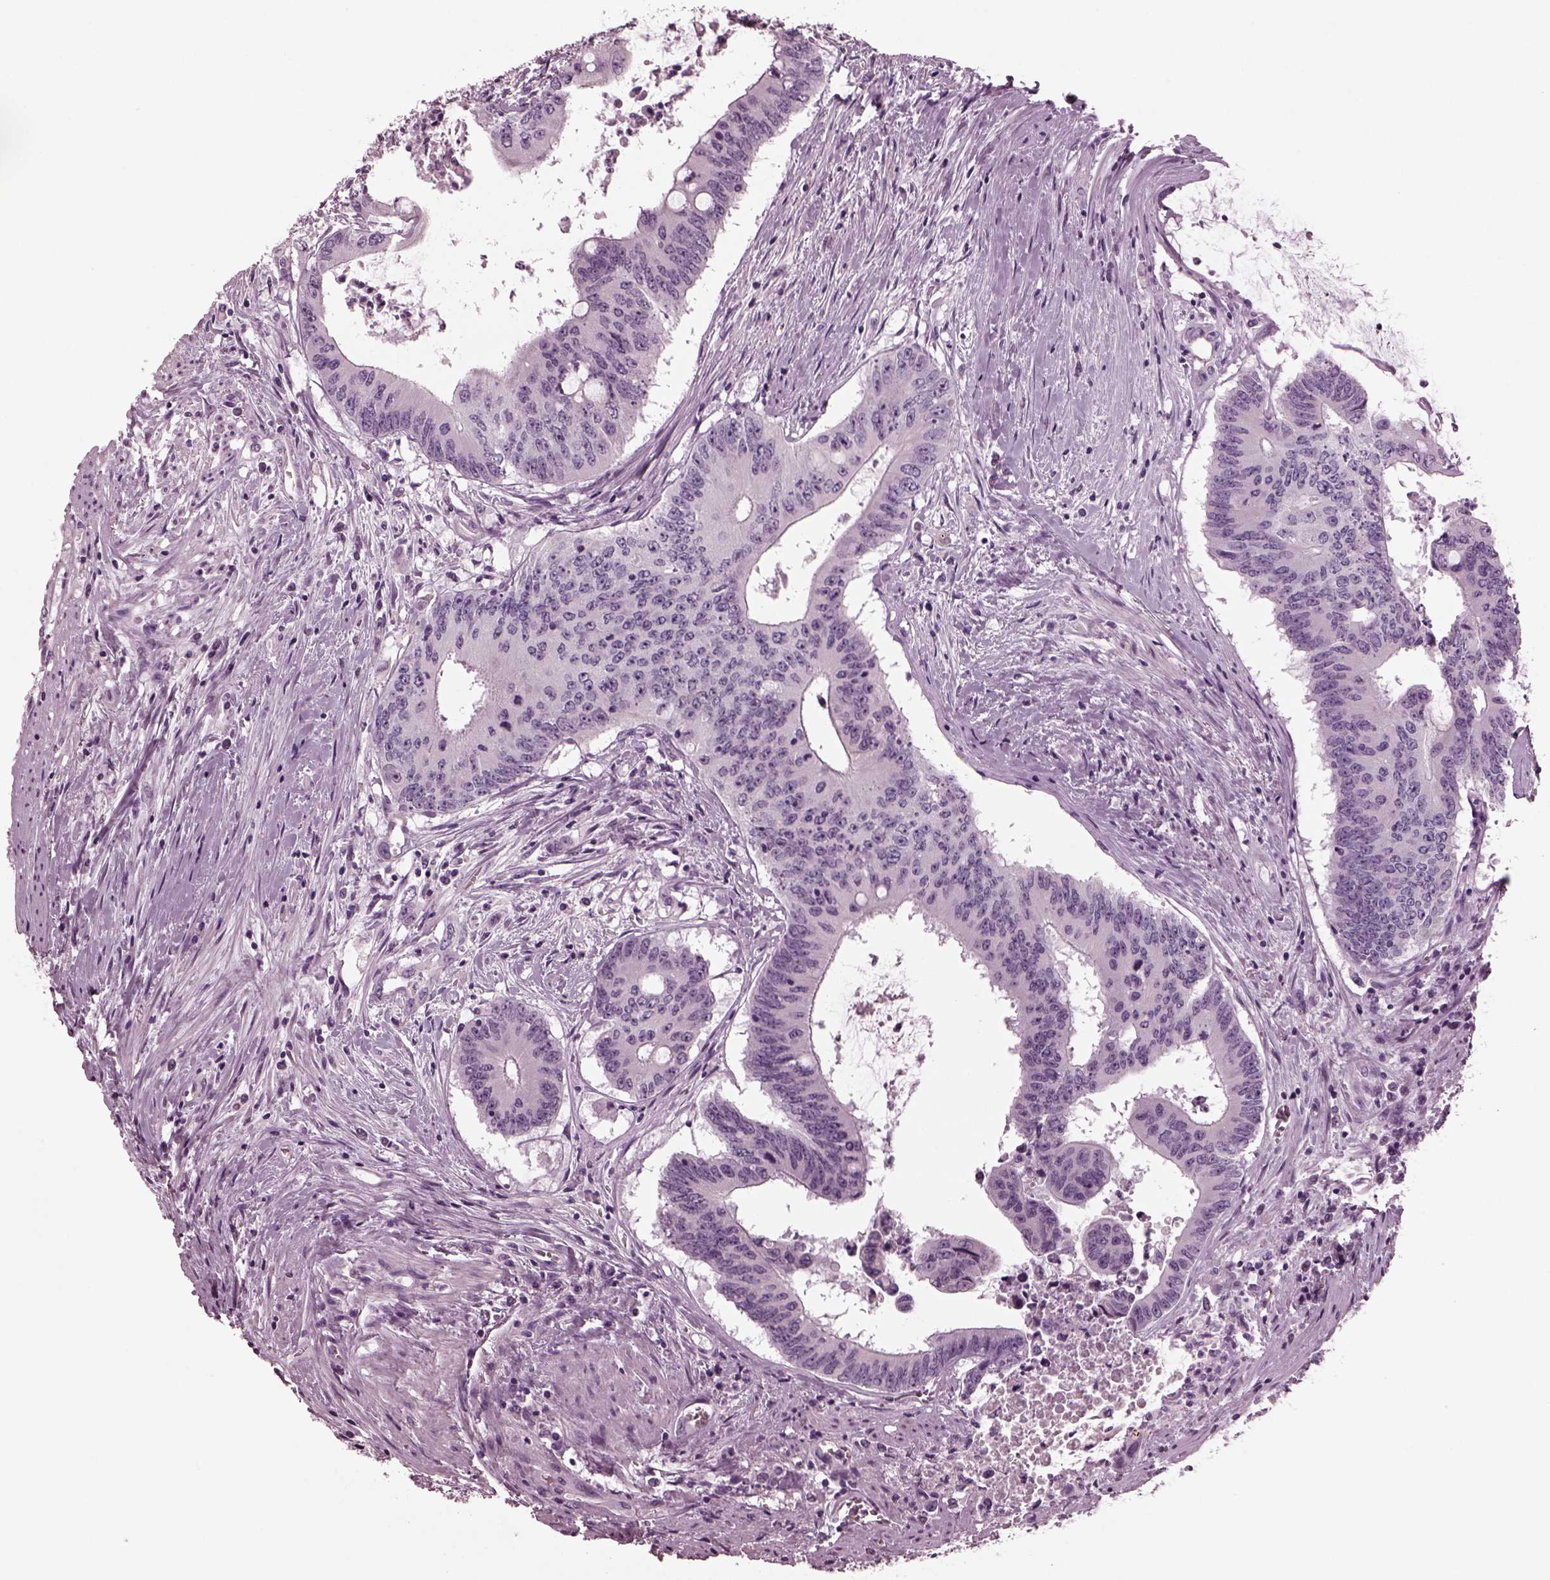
{"staining": {"intensity": "negative", "quantity": "none", "location": "none"}, "tissue": "colorectal cancer", "cell_type": "Tumor cells", "image_type": "cancer", "snomed": [{"axis": "morphology", "description": "Adenocarcinoma, NOS"}, {"axis": "topography", "description": "Rectum"}], "caption": "DAB immunohistochemical staining of human colorectal adenocarcinoma reveals no significant positivity in tumor cells. (DAB immunohistochemistry, high magnification).", "gene": "MIB2", "patient": {"sex": "male", "age": 59}}